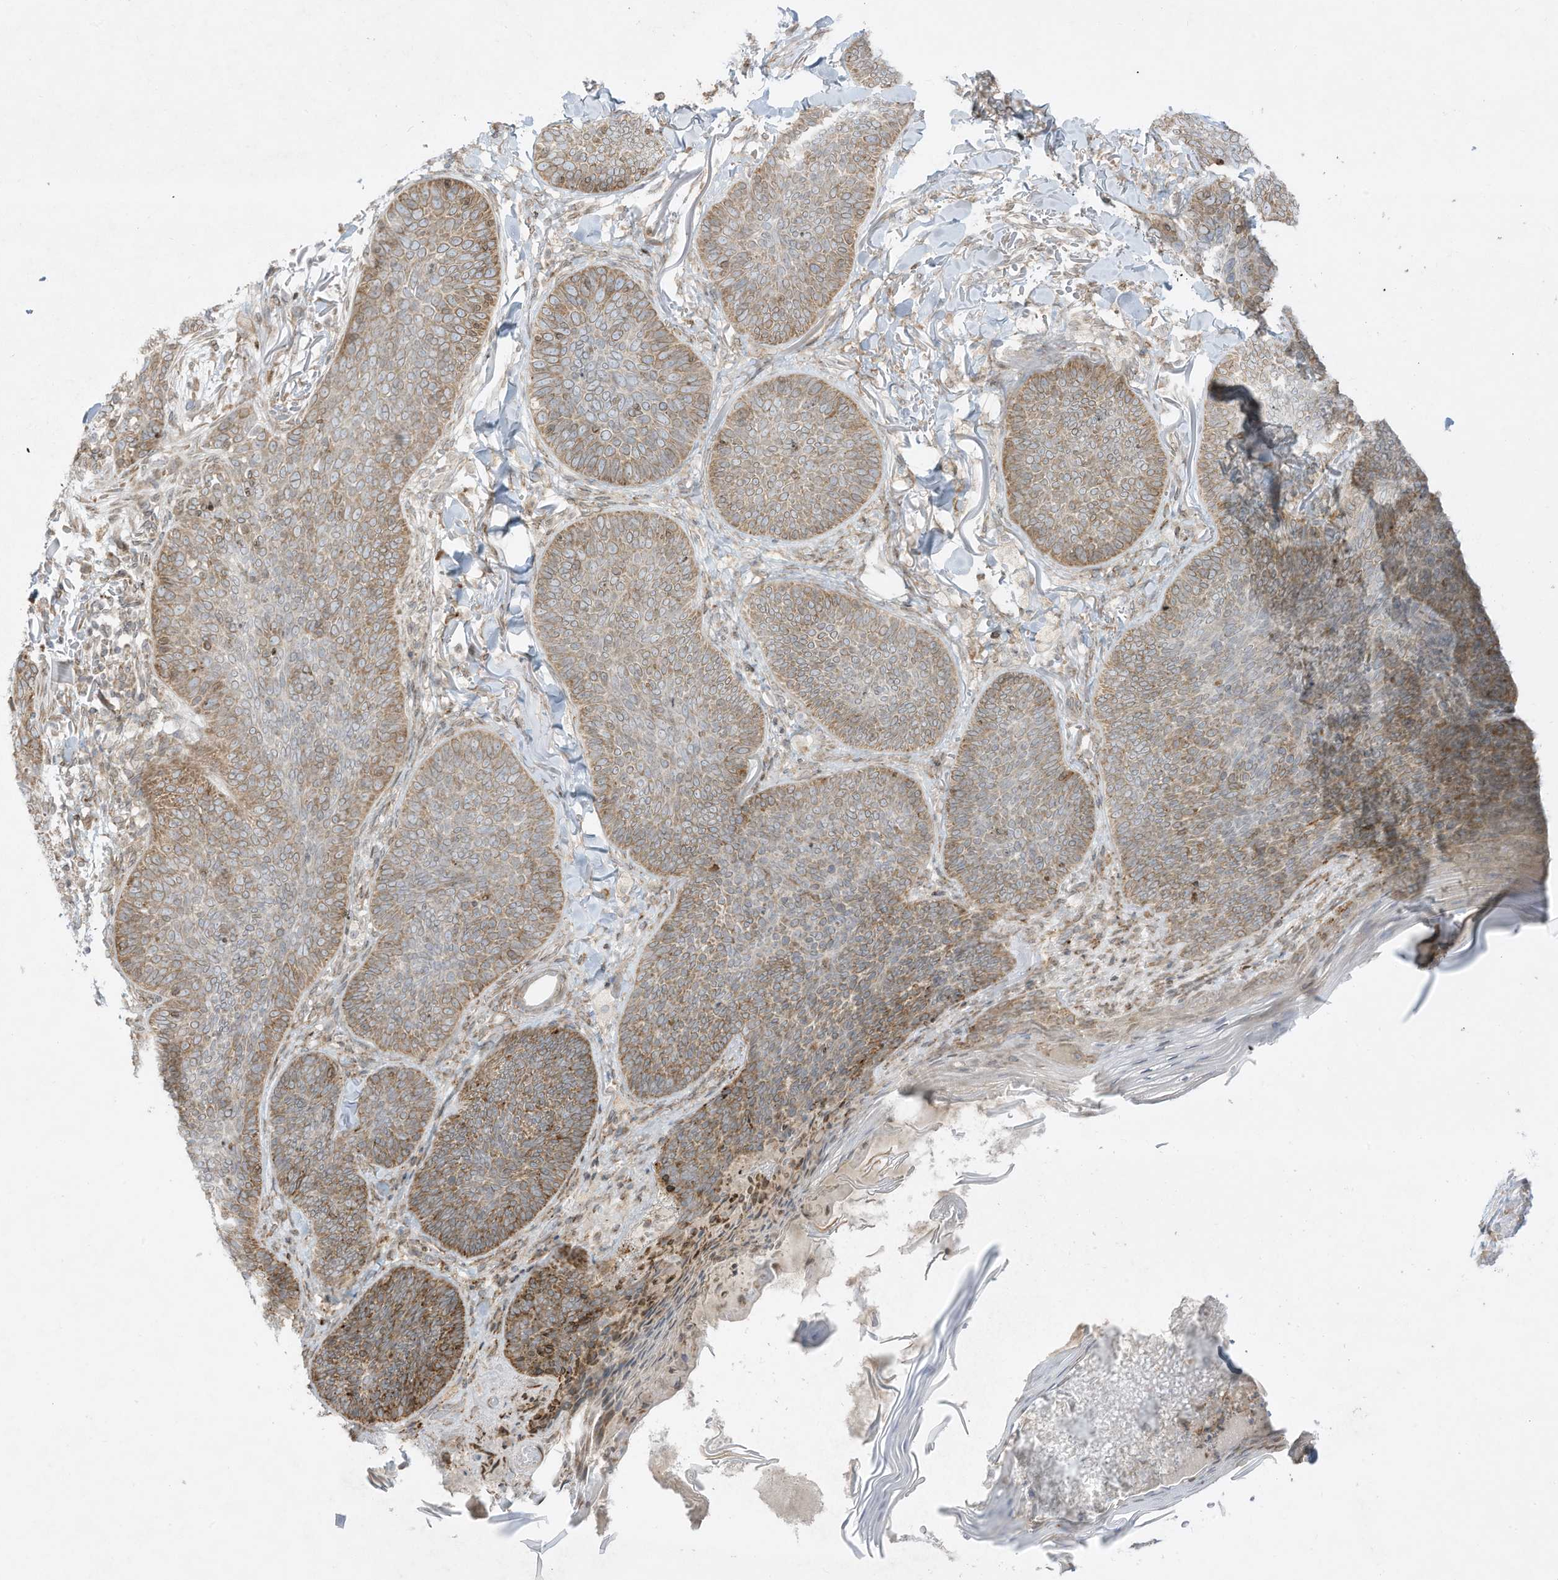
{"staining": {"intensity": "weak", "quantity": "25%-75%", "location": "cytoplasmic/membranous"}, "tissue": "skin cancer", "cell_type": "Tumor cells", "image_type": "cancer", "snomed": [{"axis": "morphology", "description": "Basal cell carcinoma"}, {"axis": "topography", "description": "Skin"}], "caption": "Human basal cell carcinoma (skin) stained with a brown dye shows weak cytoplasmic/membranous positive staining in about 25%-75% of tumor cells.", "gene": "PTK6", "patient": {"sex": "male", "age": 85}}